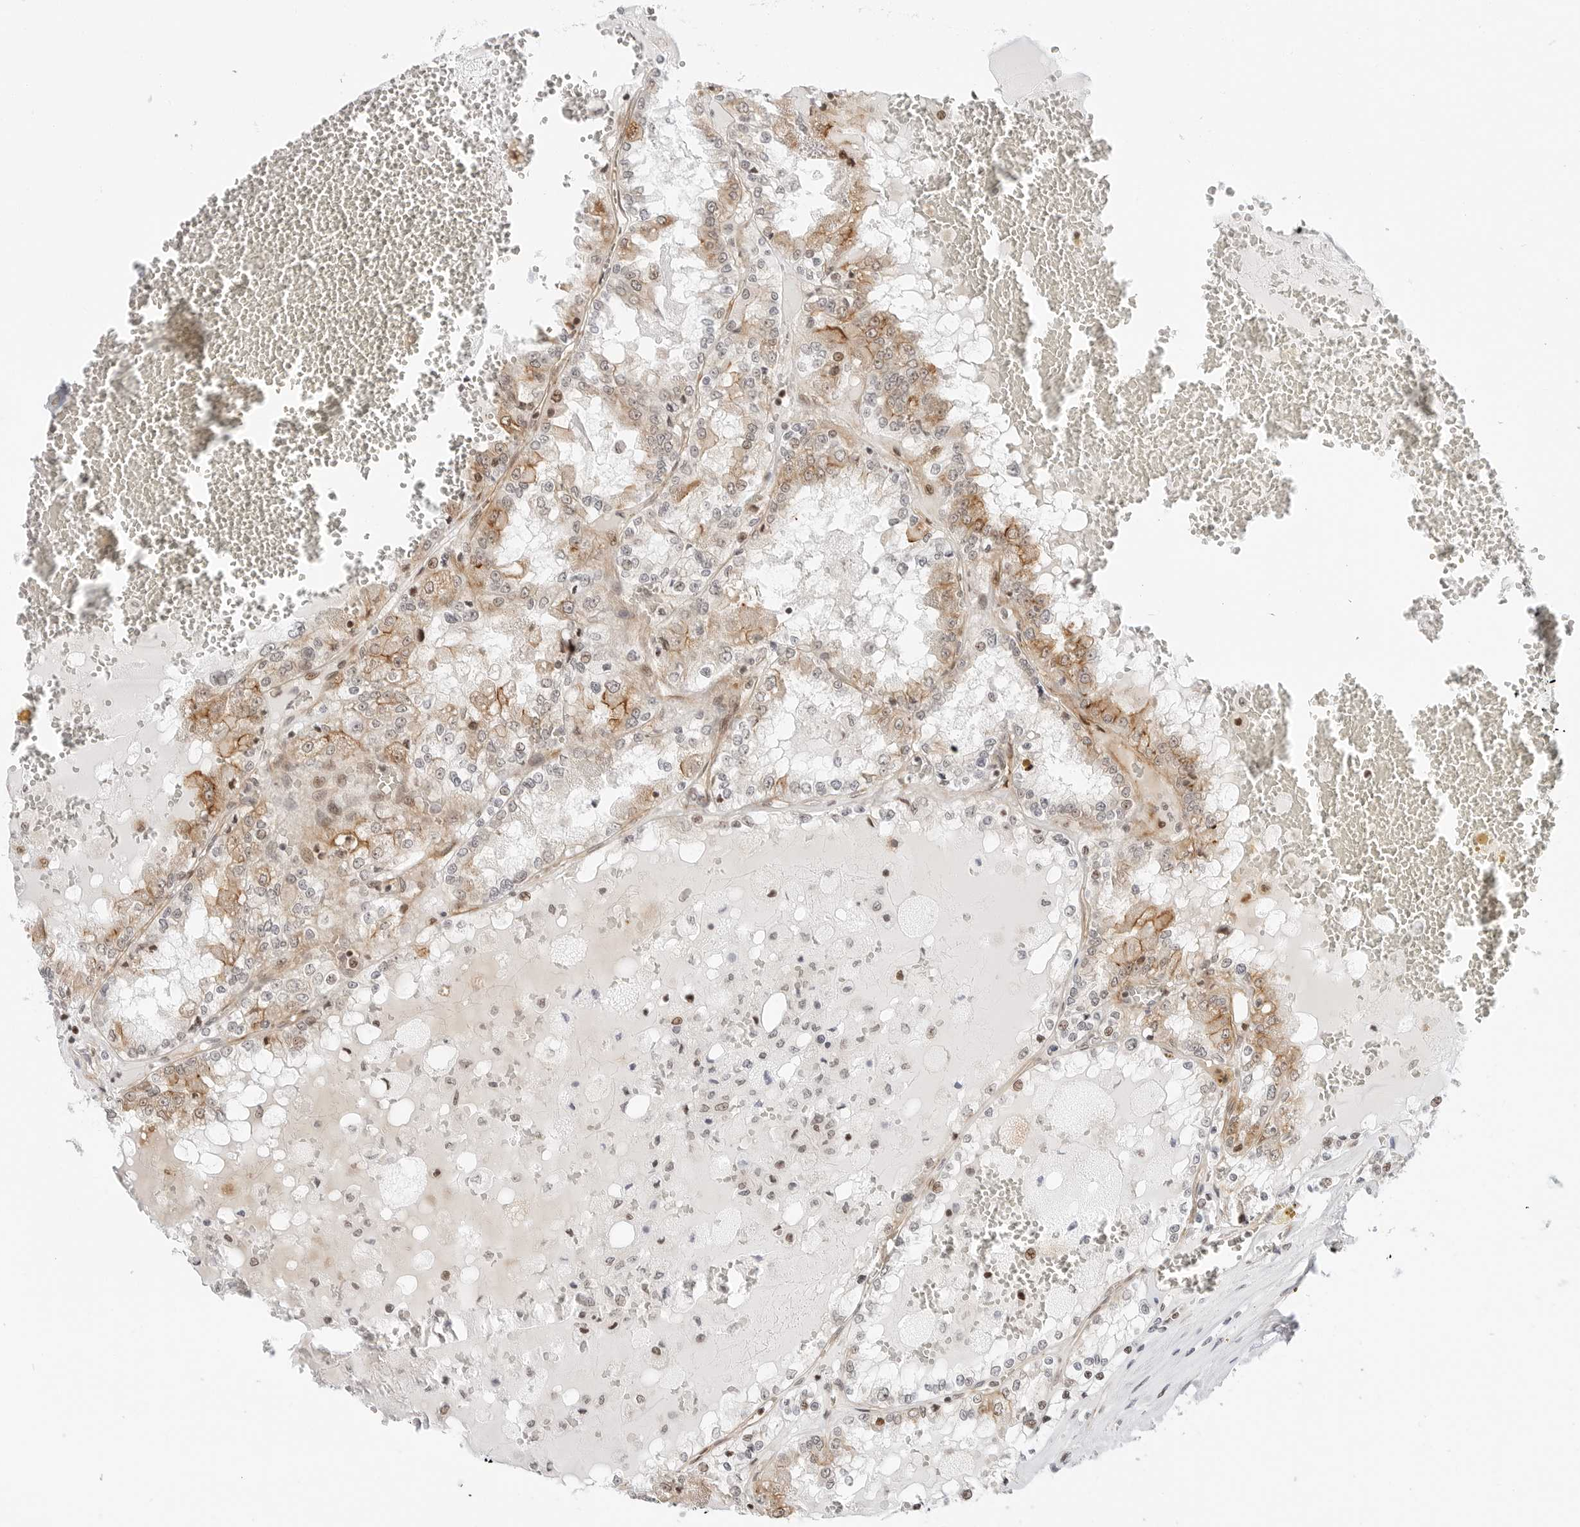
{"staining": {"intensity": "weak", "quantity": "25%-75%", "location": "cytoplasmic/membranous"}, "tissue": "renal cancer", "cell_type": "Tumor cells", "image_type": "cancer", "snomed": [{"axis": "morphology", "description": "Adenocarcinoma, NOS"}, {"axis": "topography", "description": "Kidney"}], "caption": "The image shows immunohistochemical staining of renal cancer. There is weak cytoplasmic/membranous expression is present in approximately 25%-75% of tumor cells. (DAB IHC with brightfield microscopy, high magnification).", "gene": "ZNF613", "patient": {"sex": "female", "age": 56}}